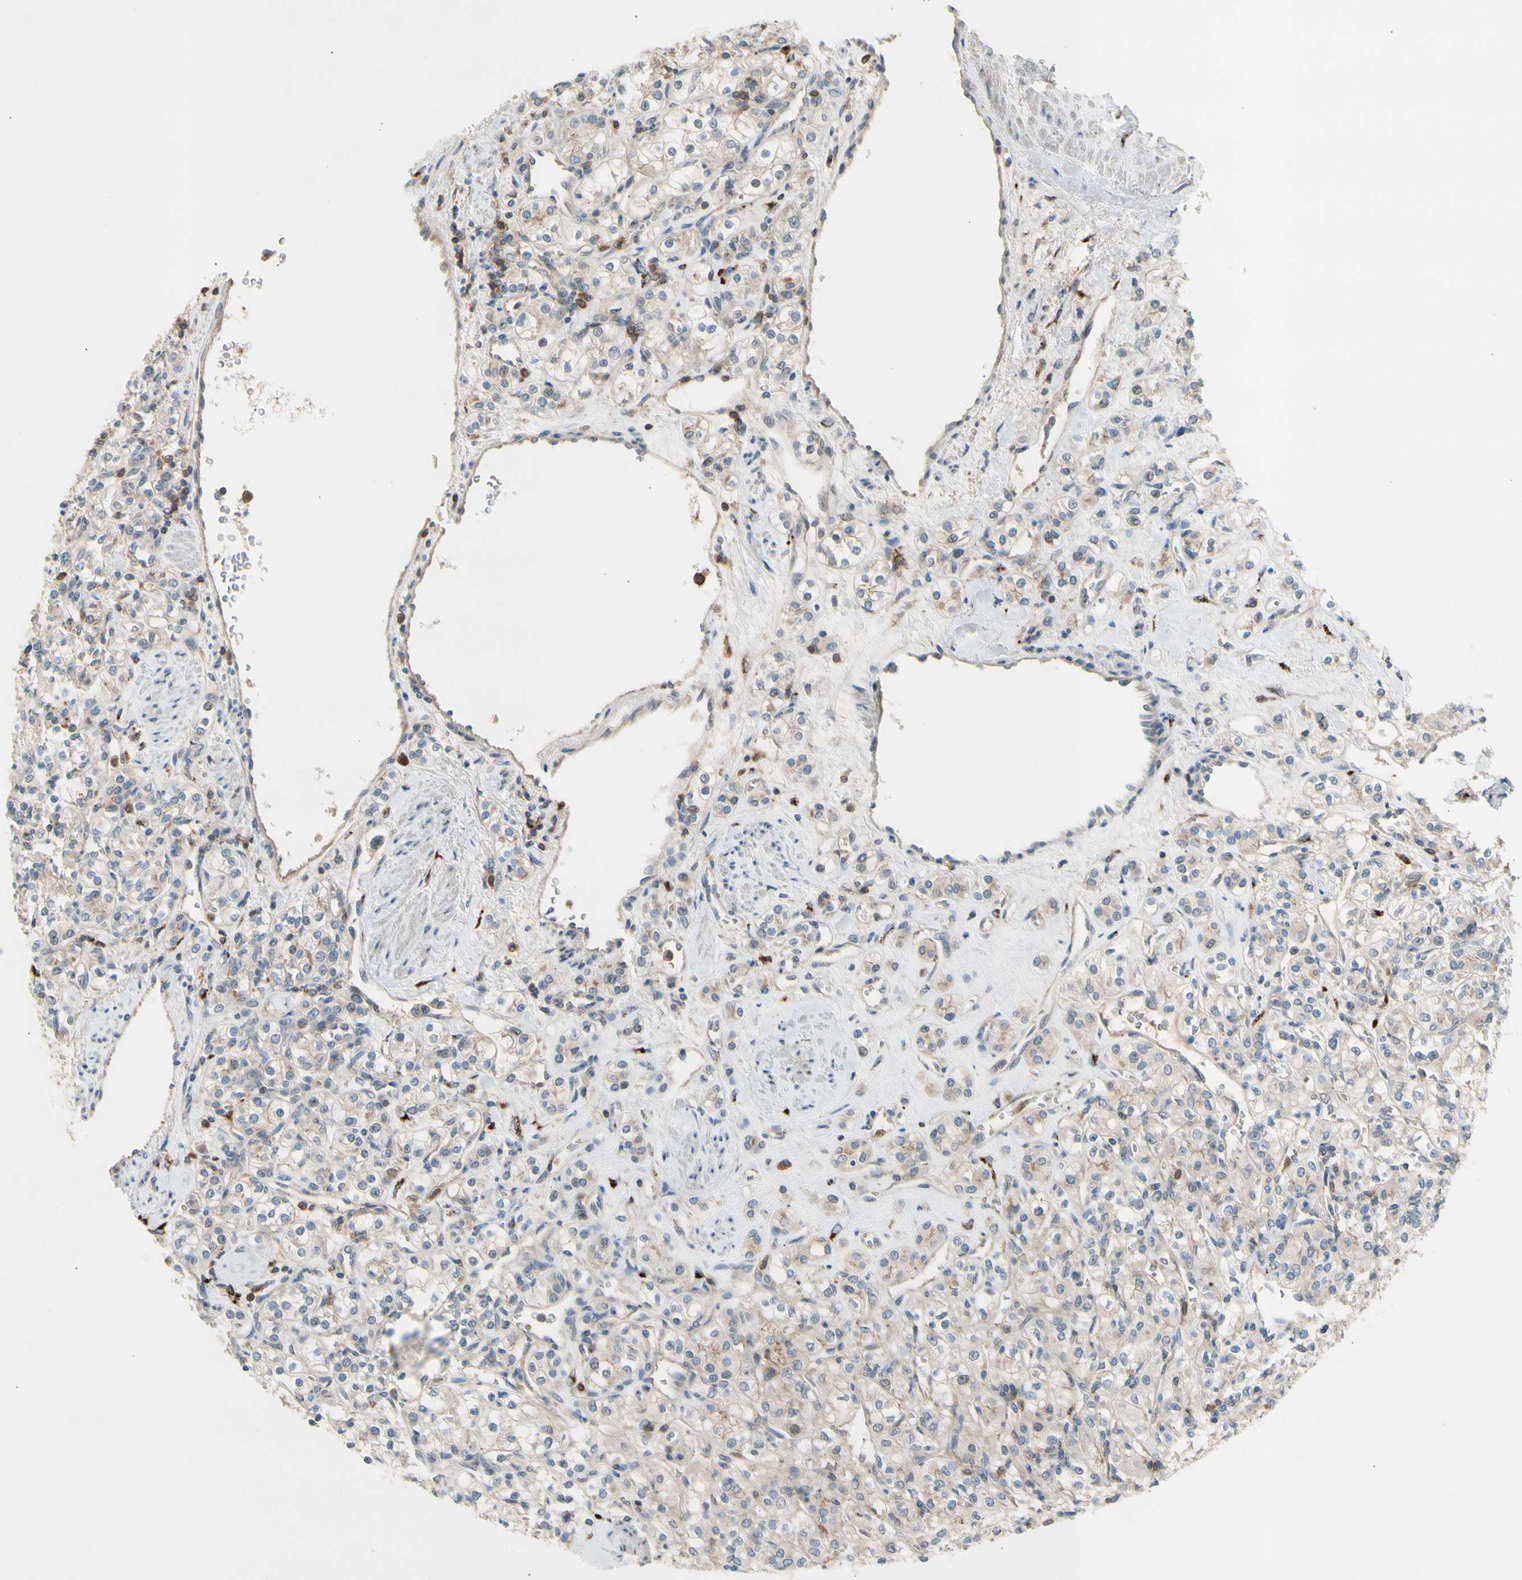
{"staining": {"intensity": "weak", "quantity": "<25%", "location": "cytoplasmic/membranous"}, "tissue": "renal cancer", "cell_type": "Tumor cells", "image_type": "cancer", "snomed": [{"axis": "morphology", "description": "Adenocarcinoma, NOS"}, {"axis": "topography", "description": "Kidney"}], "caption": "Immunohistochemical staining of human adenocarcinoma (renal) displays no significant positivity in tumor cells.", "gene": "GALNT5", "patient": {"sex": "male", "age": 77}}